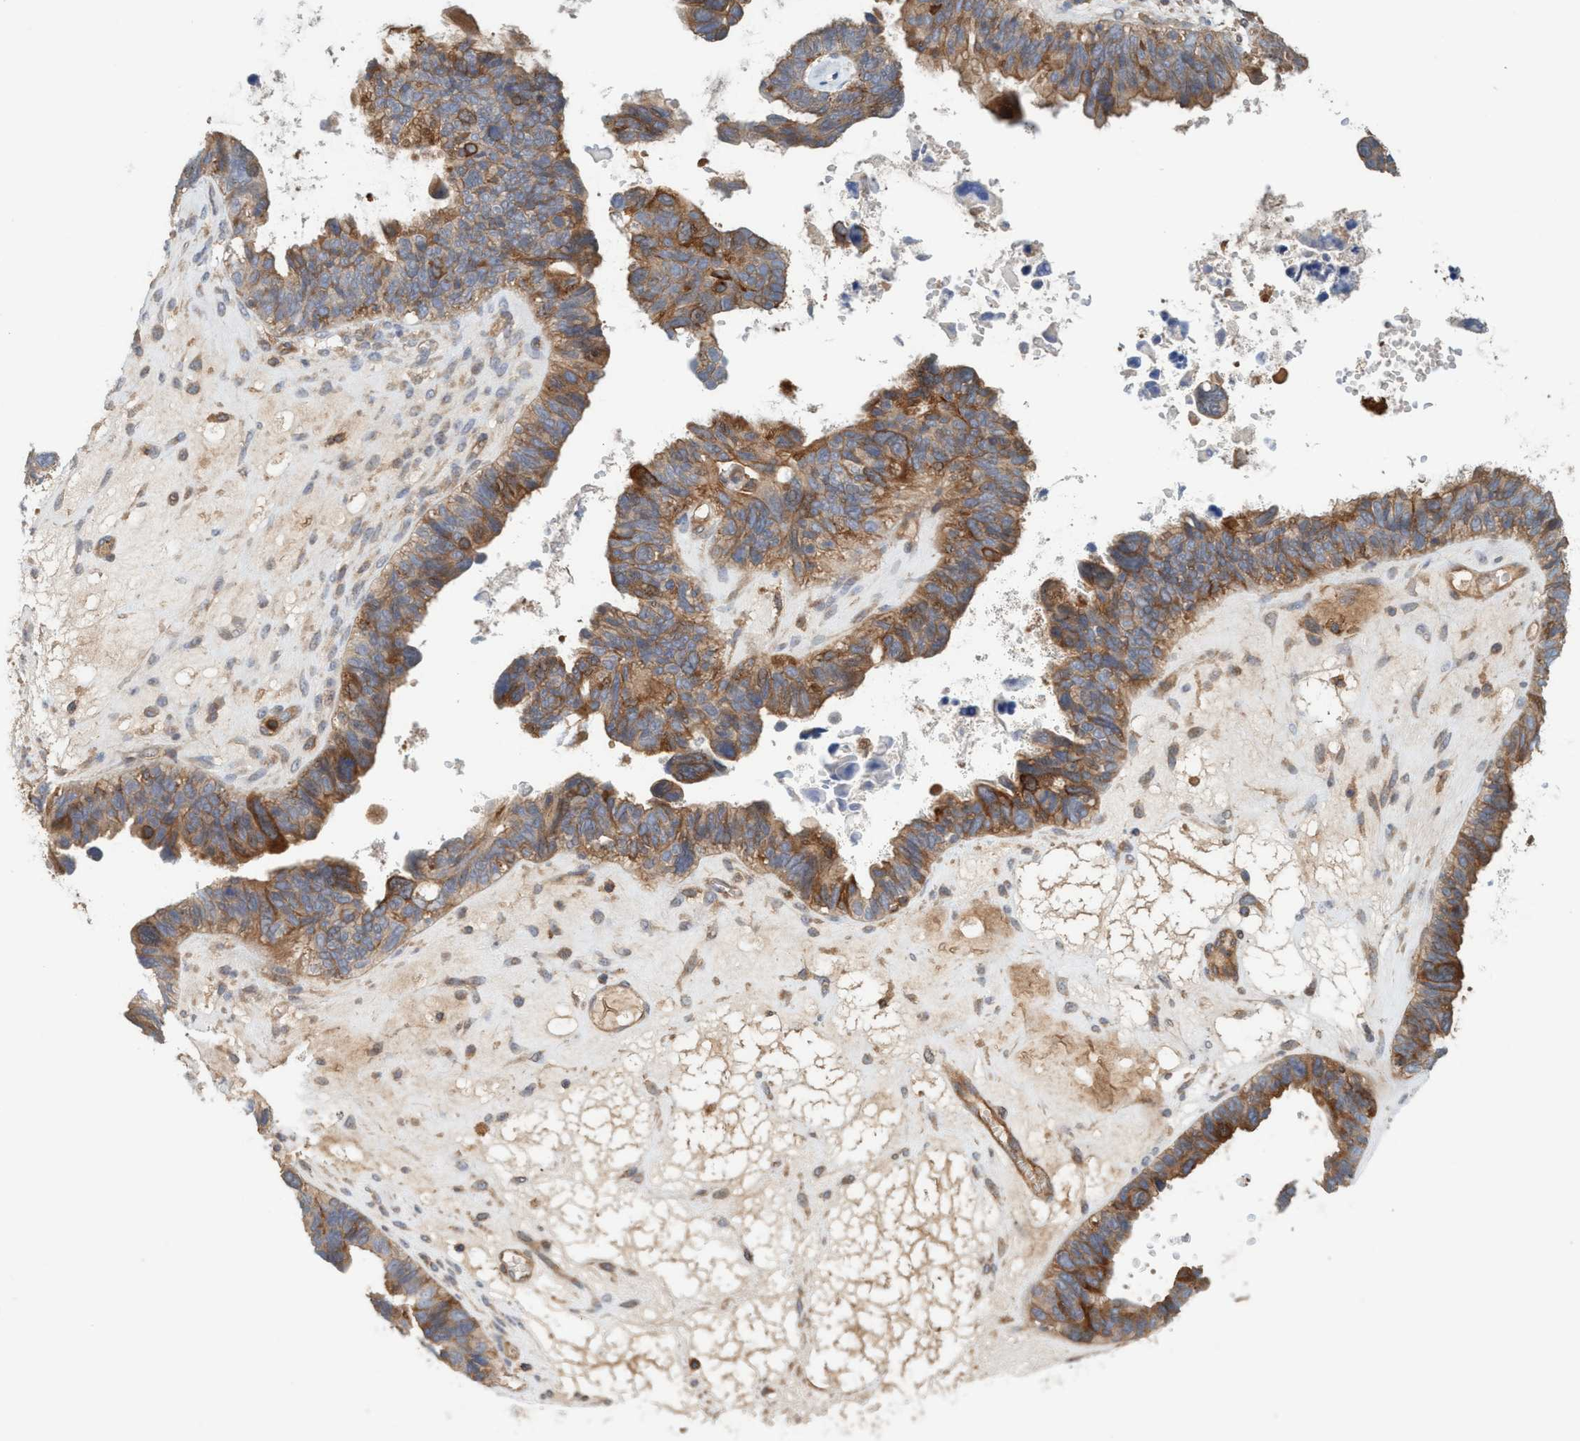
{"staining": {"intensity": "moderate", "quantity": "25%-75%", "location": "cytoplasmic/membranous"}, "tissue": "ovarian cancer", "cell_type": "Tumor cells", "image_type": "cancer", "snomed": [{"axis": "morphology", "description": "Cystadenocarcinoma, serous, NOS"}, {"axis": "topography", "description": "Ovary"}], "caption": "This photomicrograph exhibits immunohistochemistry (IHC) staining of human ovarian cancer (serous cystadenocarcinoma), with medium moderate cytoplasmic/membranous staining in approximately 25%-75% of tumor cells.", "gene": "SPECC1", "patient": {"sex": "female", "age": 79}}